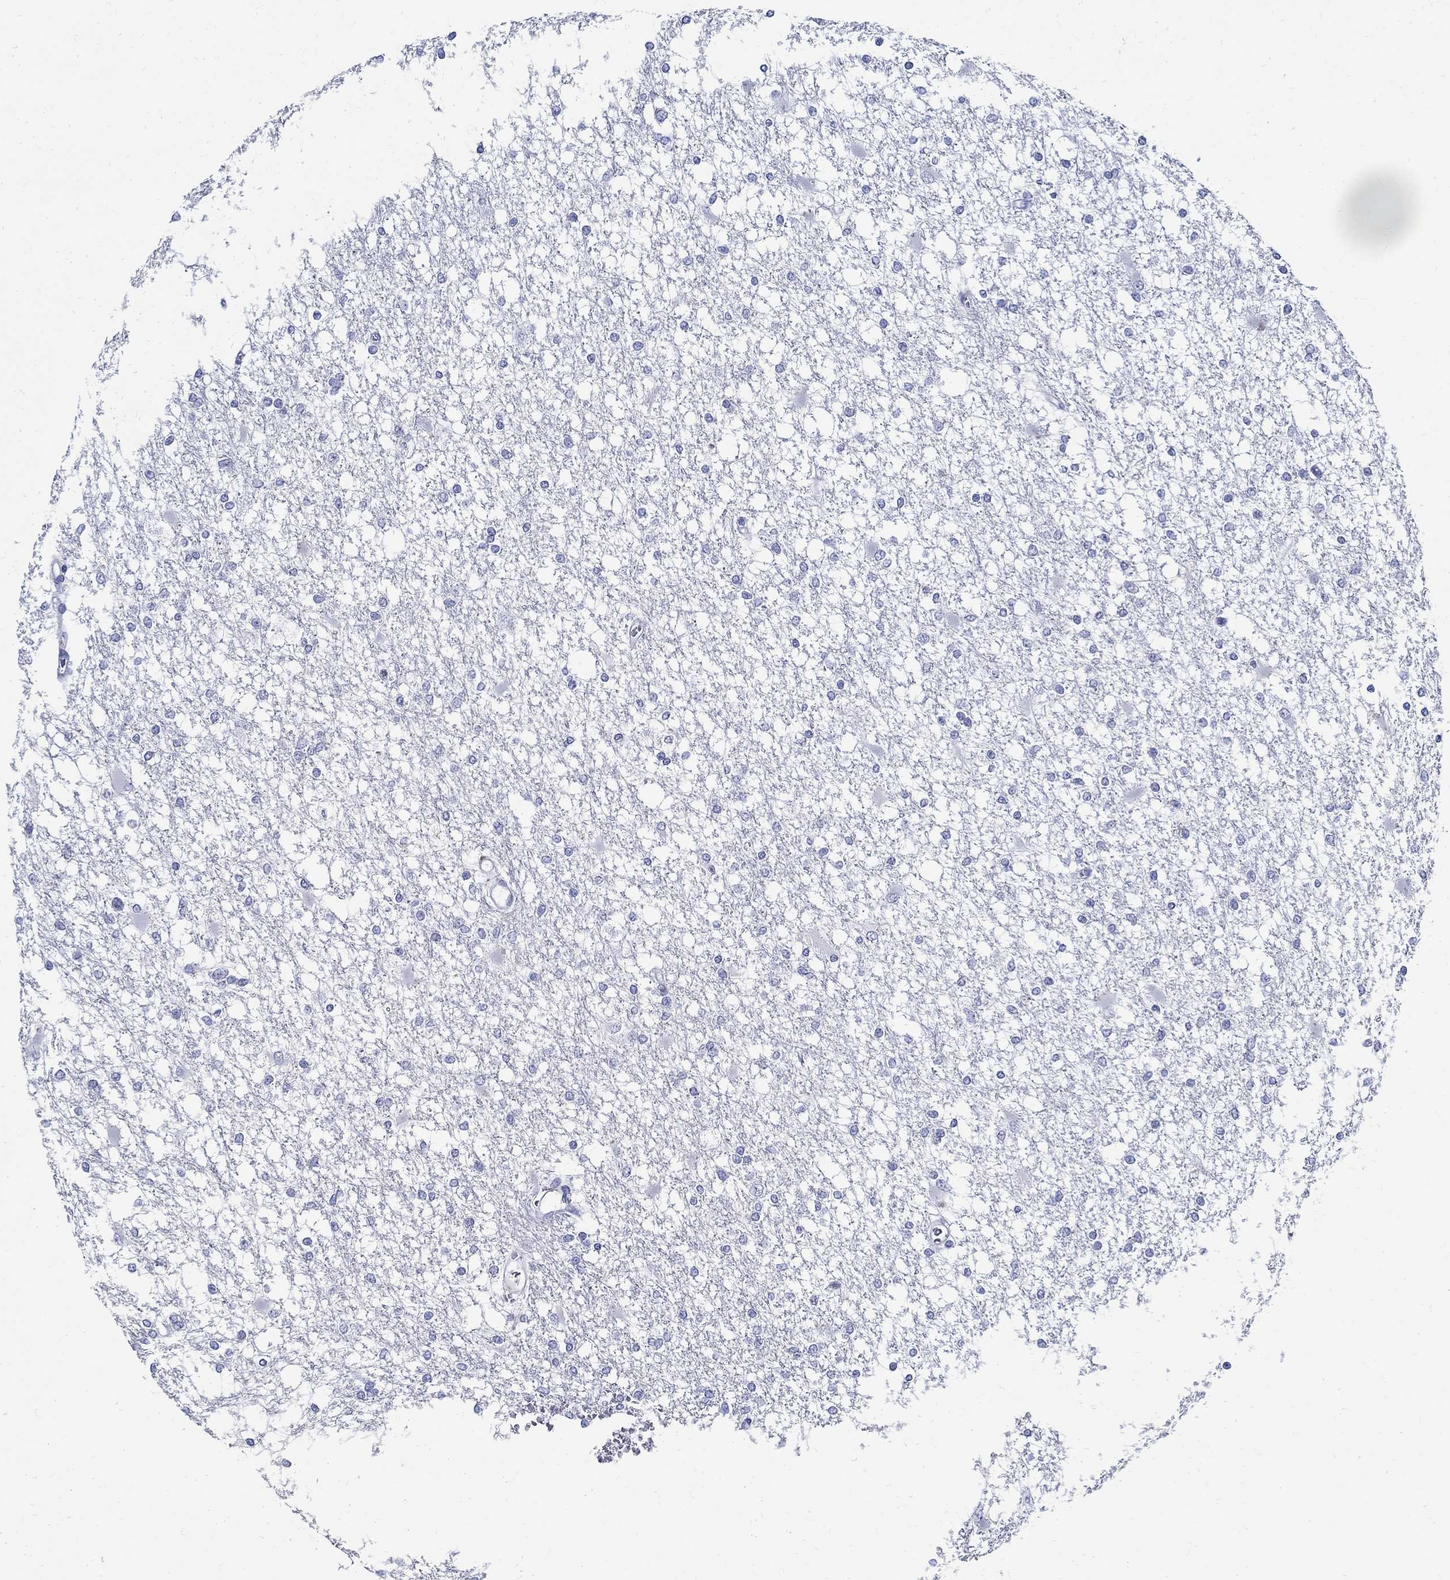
{"staining": {"intensity": "negative", "quantity": "none", "location": "none"}, "tissue": "glioma", "cell_type": "Tumor cells", "image_type": "cancer", "snomed": [{"axis": "morphology", "description": "Glioma, malignant, High grade"}, {"axis": "topography", "description": "Cerebral cortex"}], "caption": "Tumor cells show no significant staining in malignant glioma (high-grade).", "gene": "BSPRY", "patient": {"sex": "male", "age": 79}}